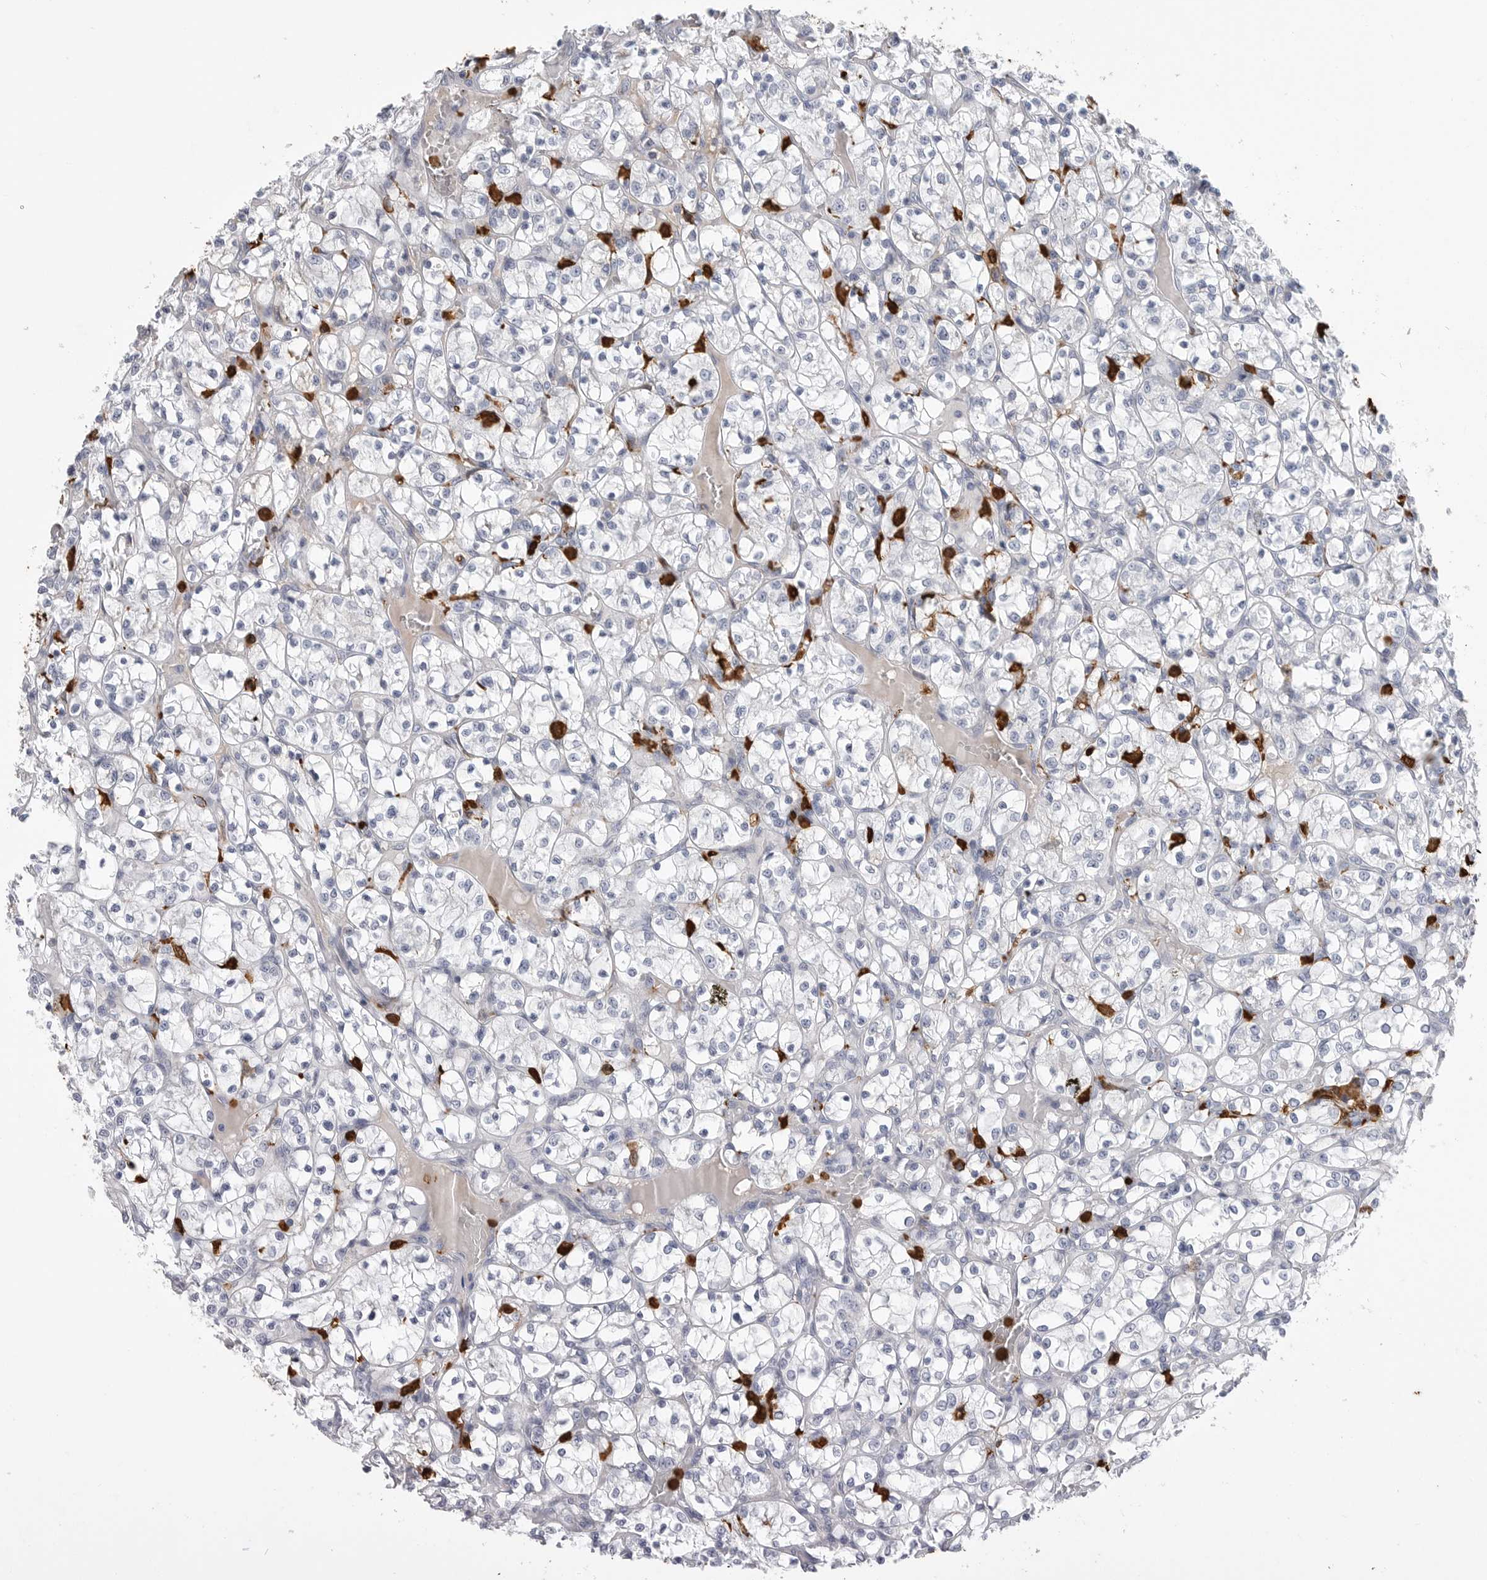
{"staining": {"intensity": "negative", "quantity": "none", "location": "none"}, "tissue": "renal cancer", "cell_type": "Tumor cells", "image_type": "cancer", "snomed": [{"axis": "morphology", "description": "Adenocarcinoma, NOS"}, {"axis": "topography", "description": "Kidney"}], "caption": "Tumor cells show no significant staining in renal cancer.", "gene": "CYB561D1", "patient": {"sex": "female", "age": 69}}